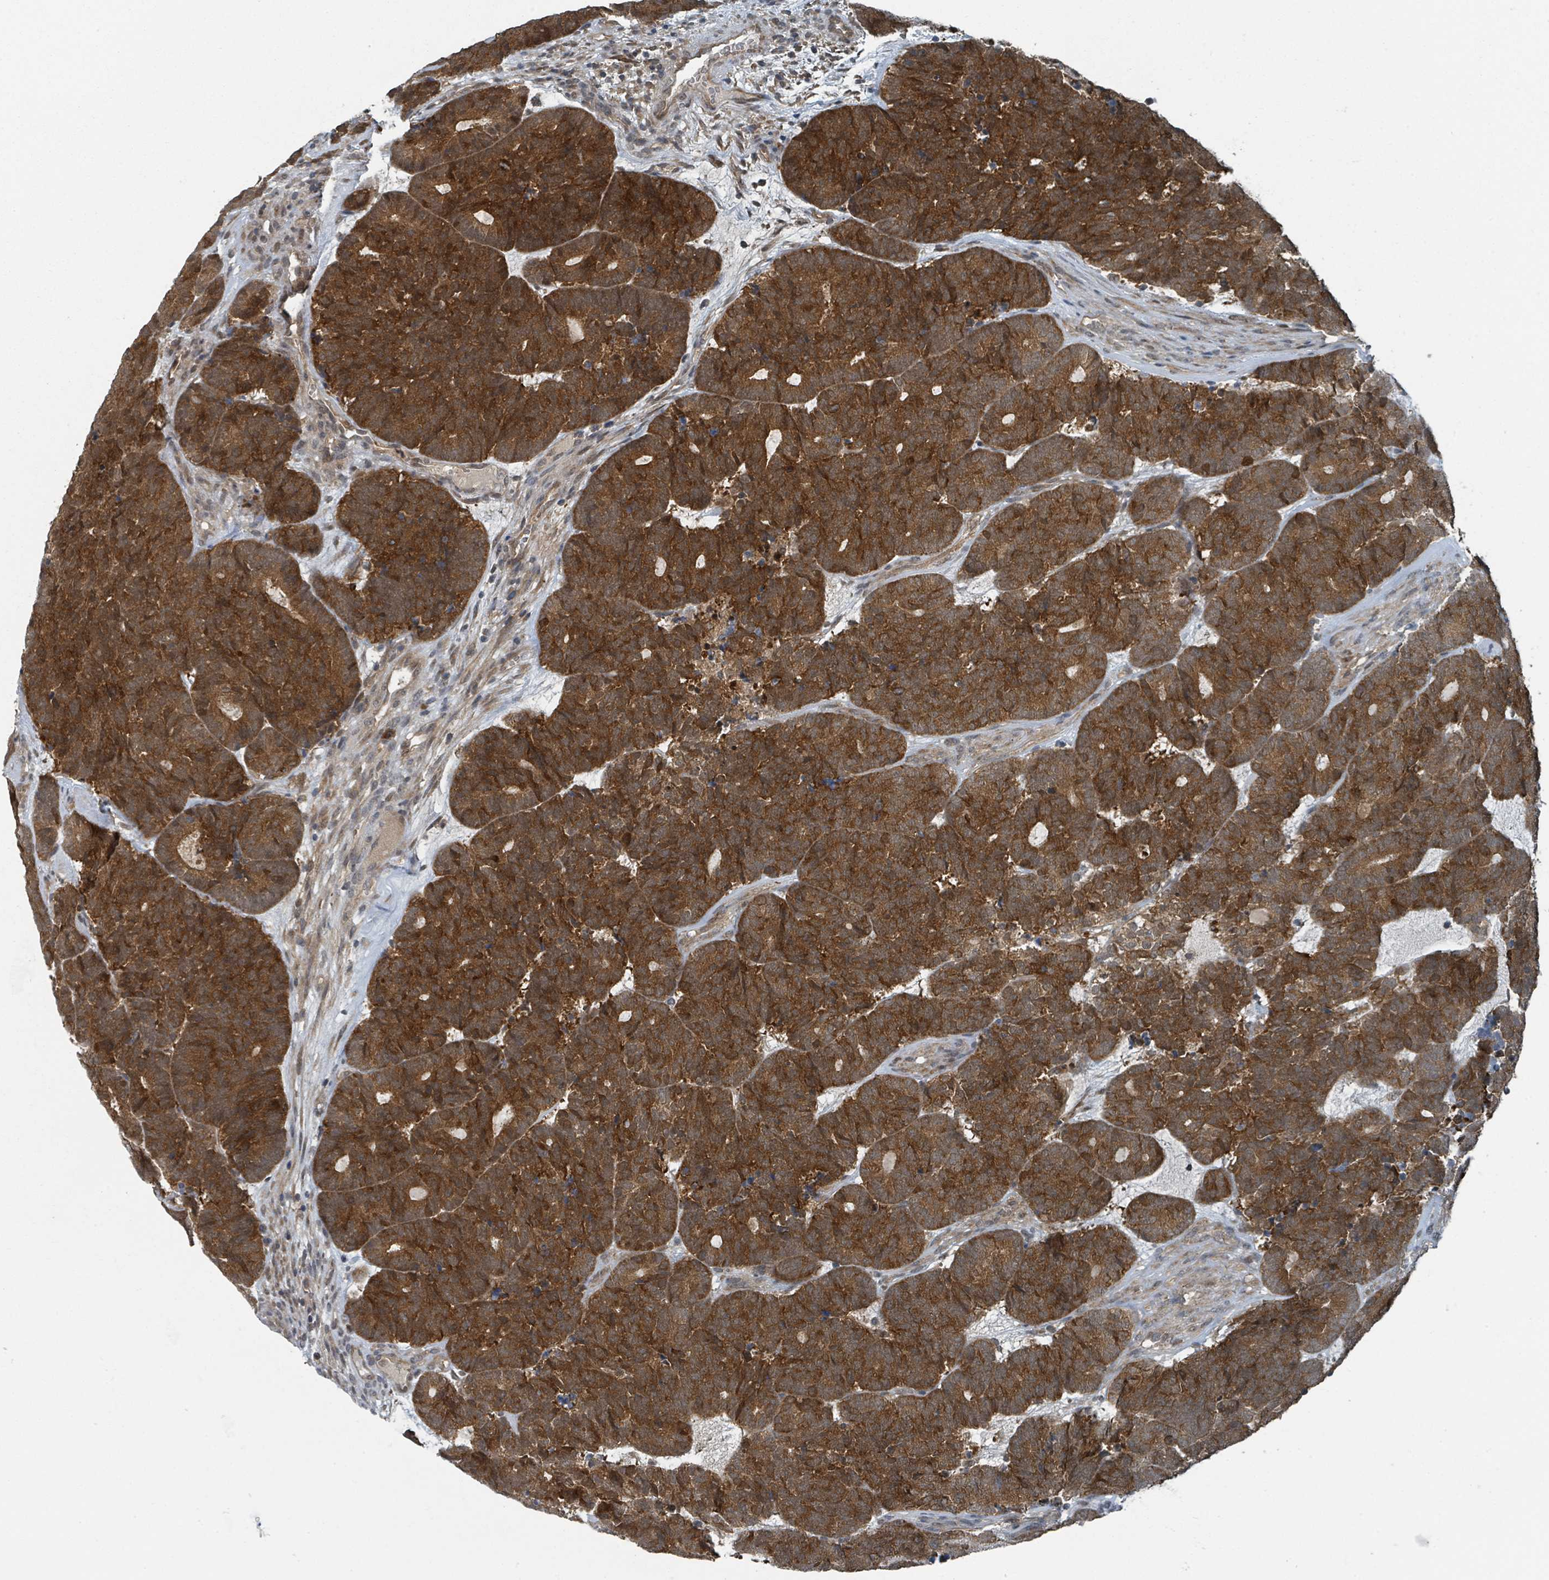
{"staining": {"intensity": "strong", "quantity": ">75%", "location": "cytoplasmic/membranous"}, "tissue": "head and neck cancer", "cell_type": "Tumor cells", "image_type": "cancer", "snomed": [{"axis": "morphology", "description": "Adenocarcinoma, NOS"}, {"axis": "topography", "description": "Head-Neck"}], "caption": "Immunohistochemistry (IHC) of human head and neck cancer (adenocarcinoma) exhibits high levels of strong cytoplasmic/membranous staining in approximately >75% of tumor cells. (DAB IHC with brightfield microscopy, high magnification).", "gene": "GOLGA7", "patient": {"sex": "female", "age": 81}}